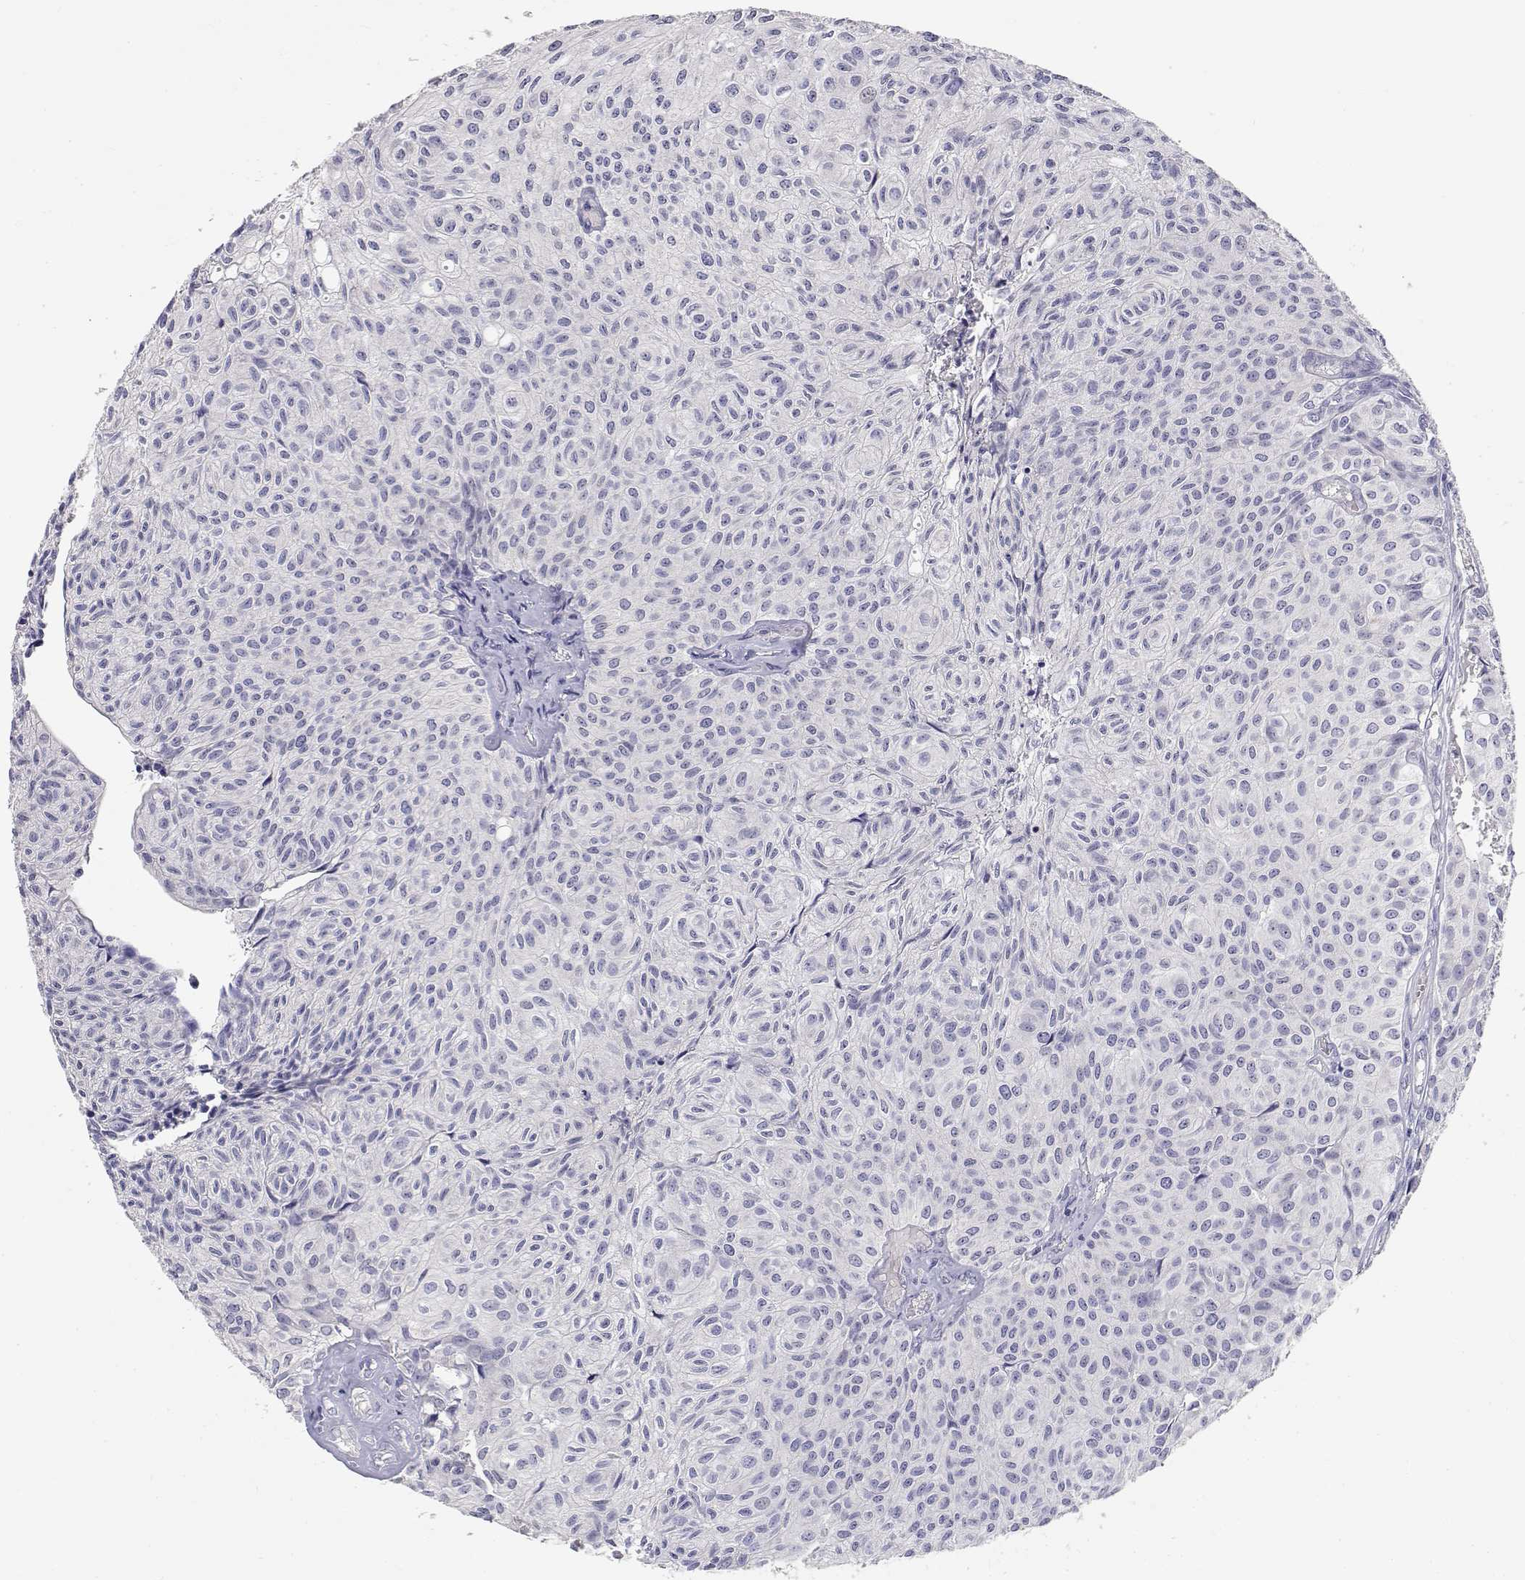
{"staining": {"intensity": "negative", "quantity": "none", "location": "none"}, "tissue": "urothelial cancer", "cell_type": "Tumor cells", "image_type": "cancer", "snomed": [{"axis": "morphology", "description": "Urothelial carcinoma, Low grade"}, {"axis": "topography", "description": "Urinary bladder"}], "caption": "This is an IHC micrograph of human urothelial cancer. There is no positivity in tumor cells.", "gene": "ADA", "patient": {"sex": "male", "age": 89}}